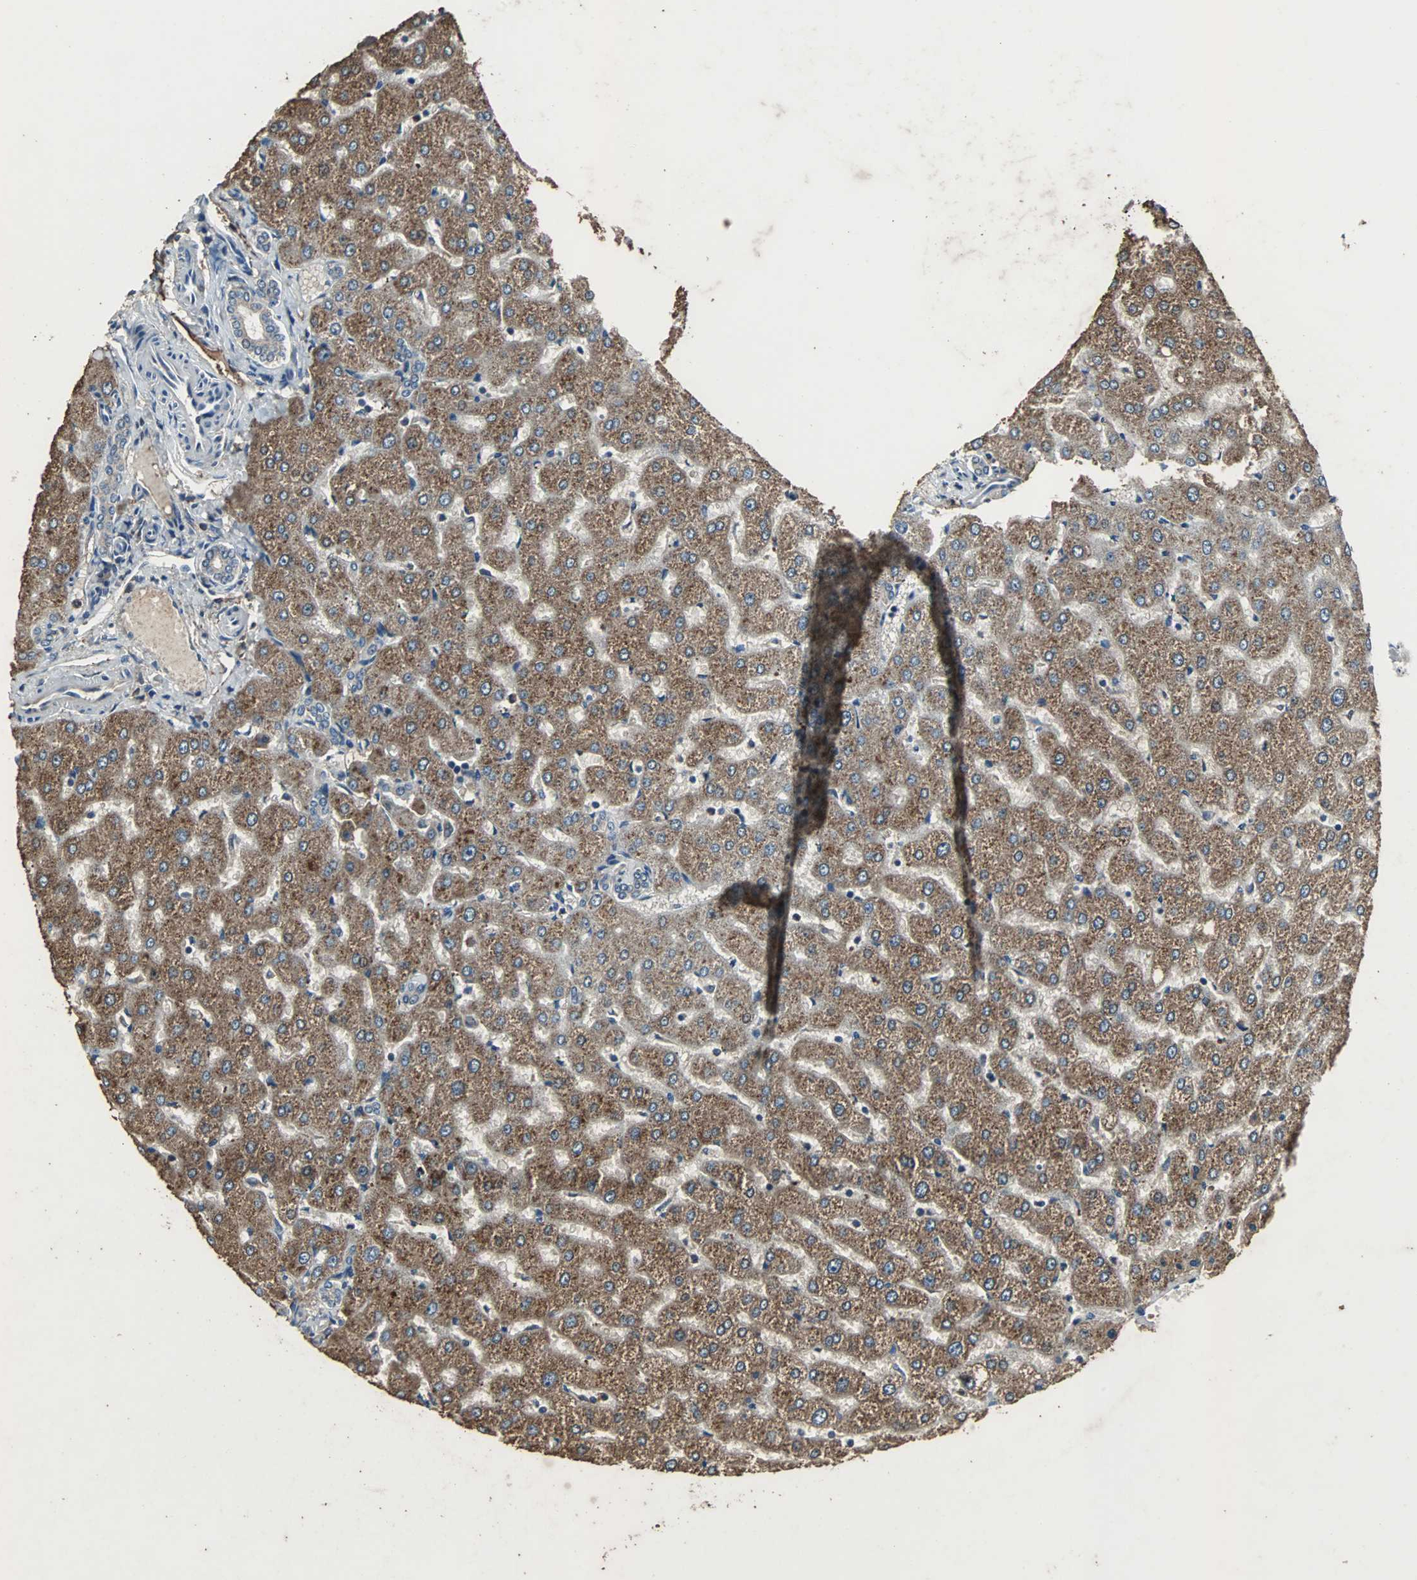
{"staining": {"intensity": "weak", "quantity": ">75%", "location": "cytoplasmic/membranous"}, "tissue": "liver", "cell_type": "Cholangiocytes", "image_type": "normal", "snomed": [{"axis": "morphology", "description": "Normal tissue, NOS"}, {"axis": "morphology", "description": "Fibrosis, NOS"}, {"axis": "topography", "description": "Liver"}], "caption": "Normal liver displays weak cytoplasmic/membranous expression in about >75% of cholangiocytes, visualized by immunohistochemistry.", "gene": "SOS1", "patient": {"sex": "female", "age": 29}}